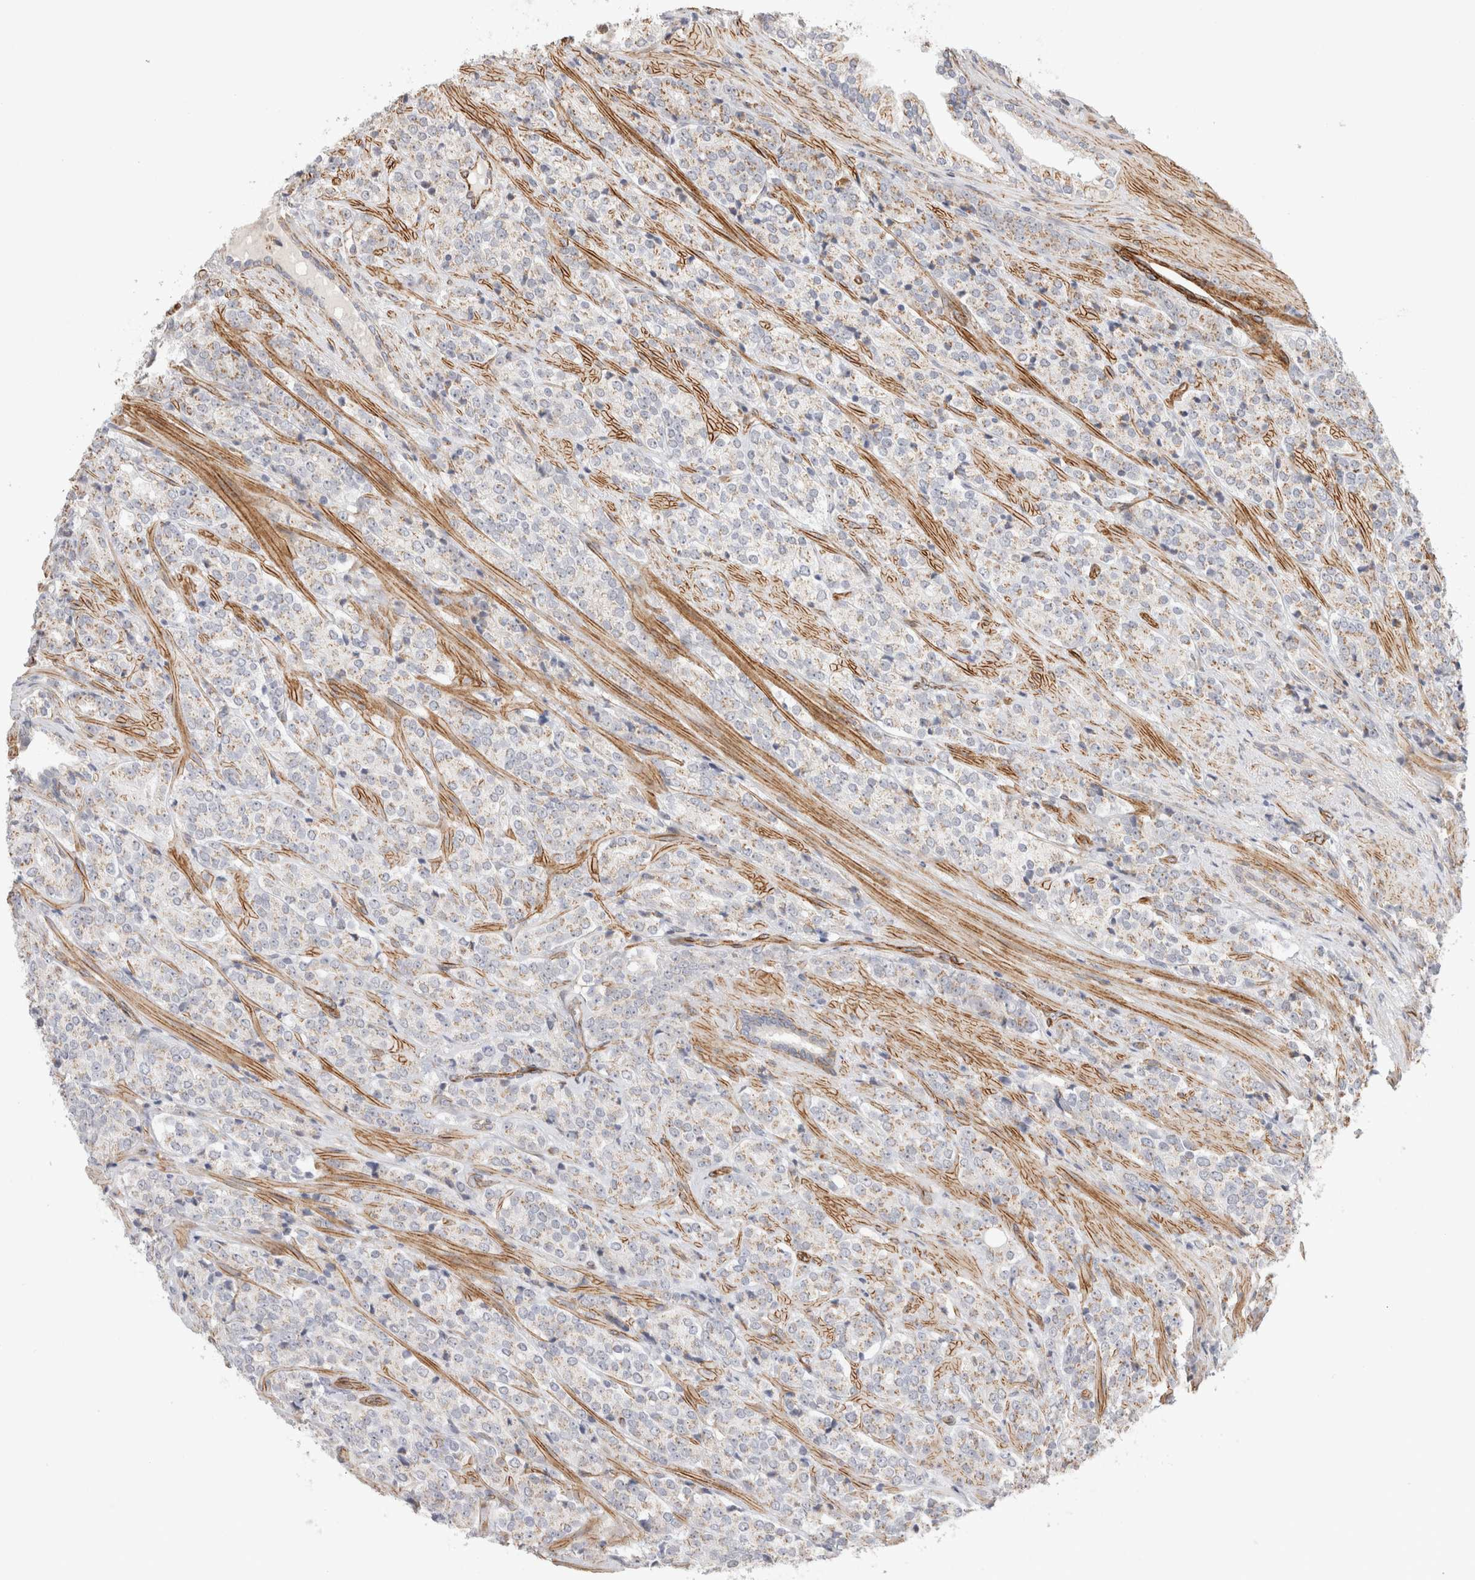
{"staining": {"intensity": "weak", "quantity": ">75%", "location": "cytoplasmic/membranous"}, "tissue": "prostate cancer", "cell_type": "Tumor cells", "image_type": "cancer", "snomed": [{"axis": "morphology", "description": "Adenocarcinoma, High grade"}, {"axis": "topography", "description": "Prostate"}], "caption": "This histopathology image reveals immunohistochemistry staining of prostate high-grade adenocarcinoma, with low weak cytoplasmic/membranous positivity in about >75% of tumor cells.", "gene": "CAAP1", "patient": {"sex": "male", "age": 71}}